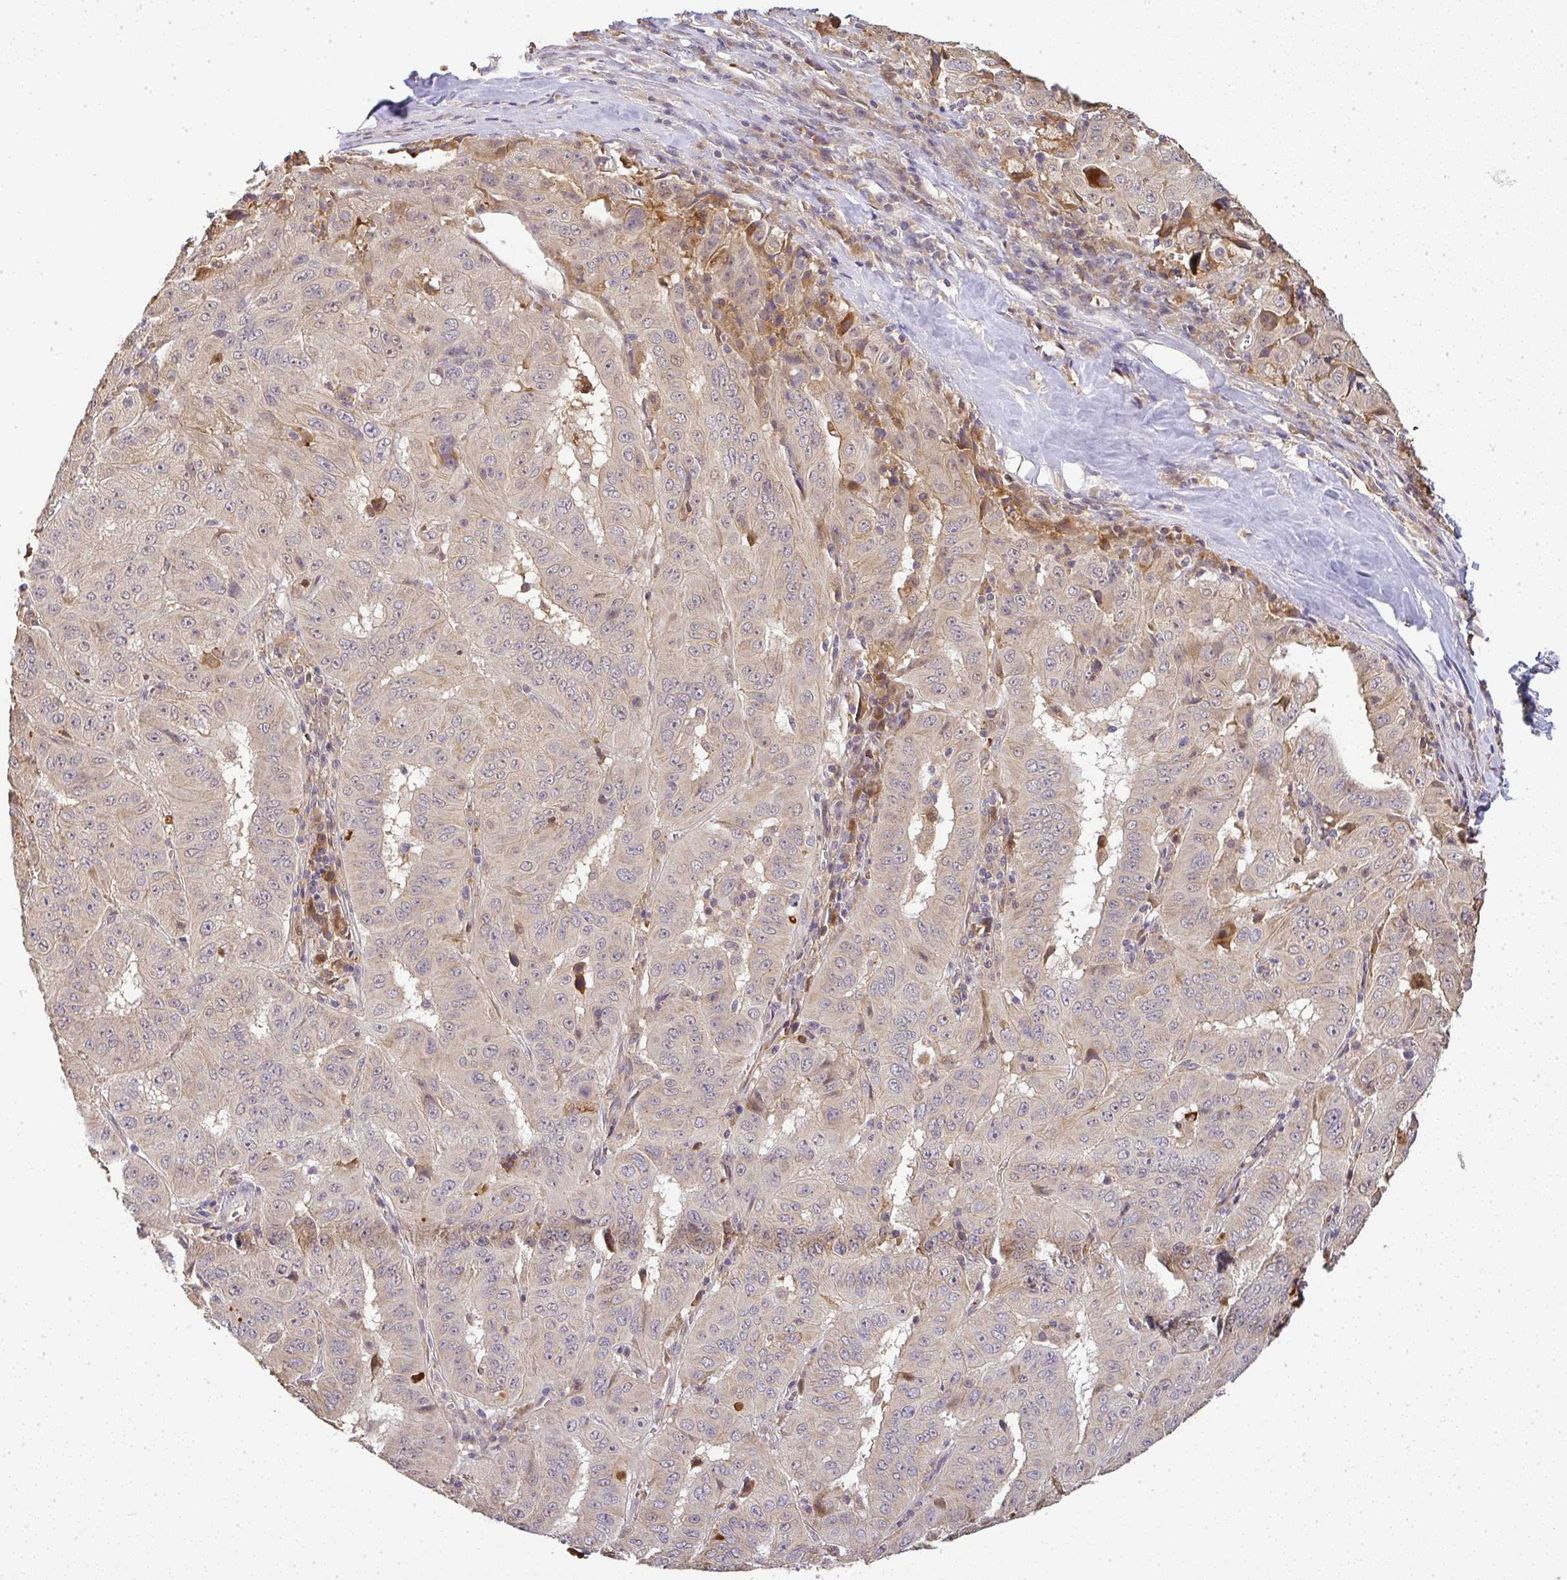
{"staining": {"intensity": "negative", "quantity": "none", "location": "none"}, "tissue": "pancreatic cancer", "cell_type": "Tumor cells", "image_type": "cancer", "snomed": [{"axis": "morphology", "description": "Adenocarcinoma, NOS"}, {"axis": "topography", "description": "Pancreas"}], "caption": "Human pancreatic cancer stained for a protein using immunohistochemistry (IHC) shows no expression in tumor cells.", "gene": "FAM153A", "patient": {"sex": "male", "age": 63}}